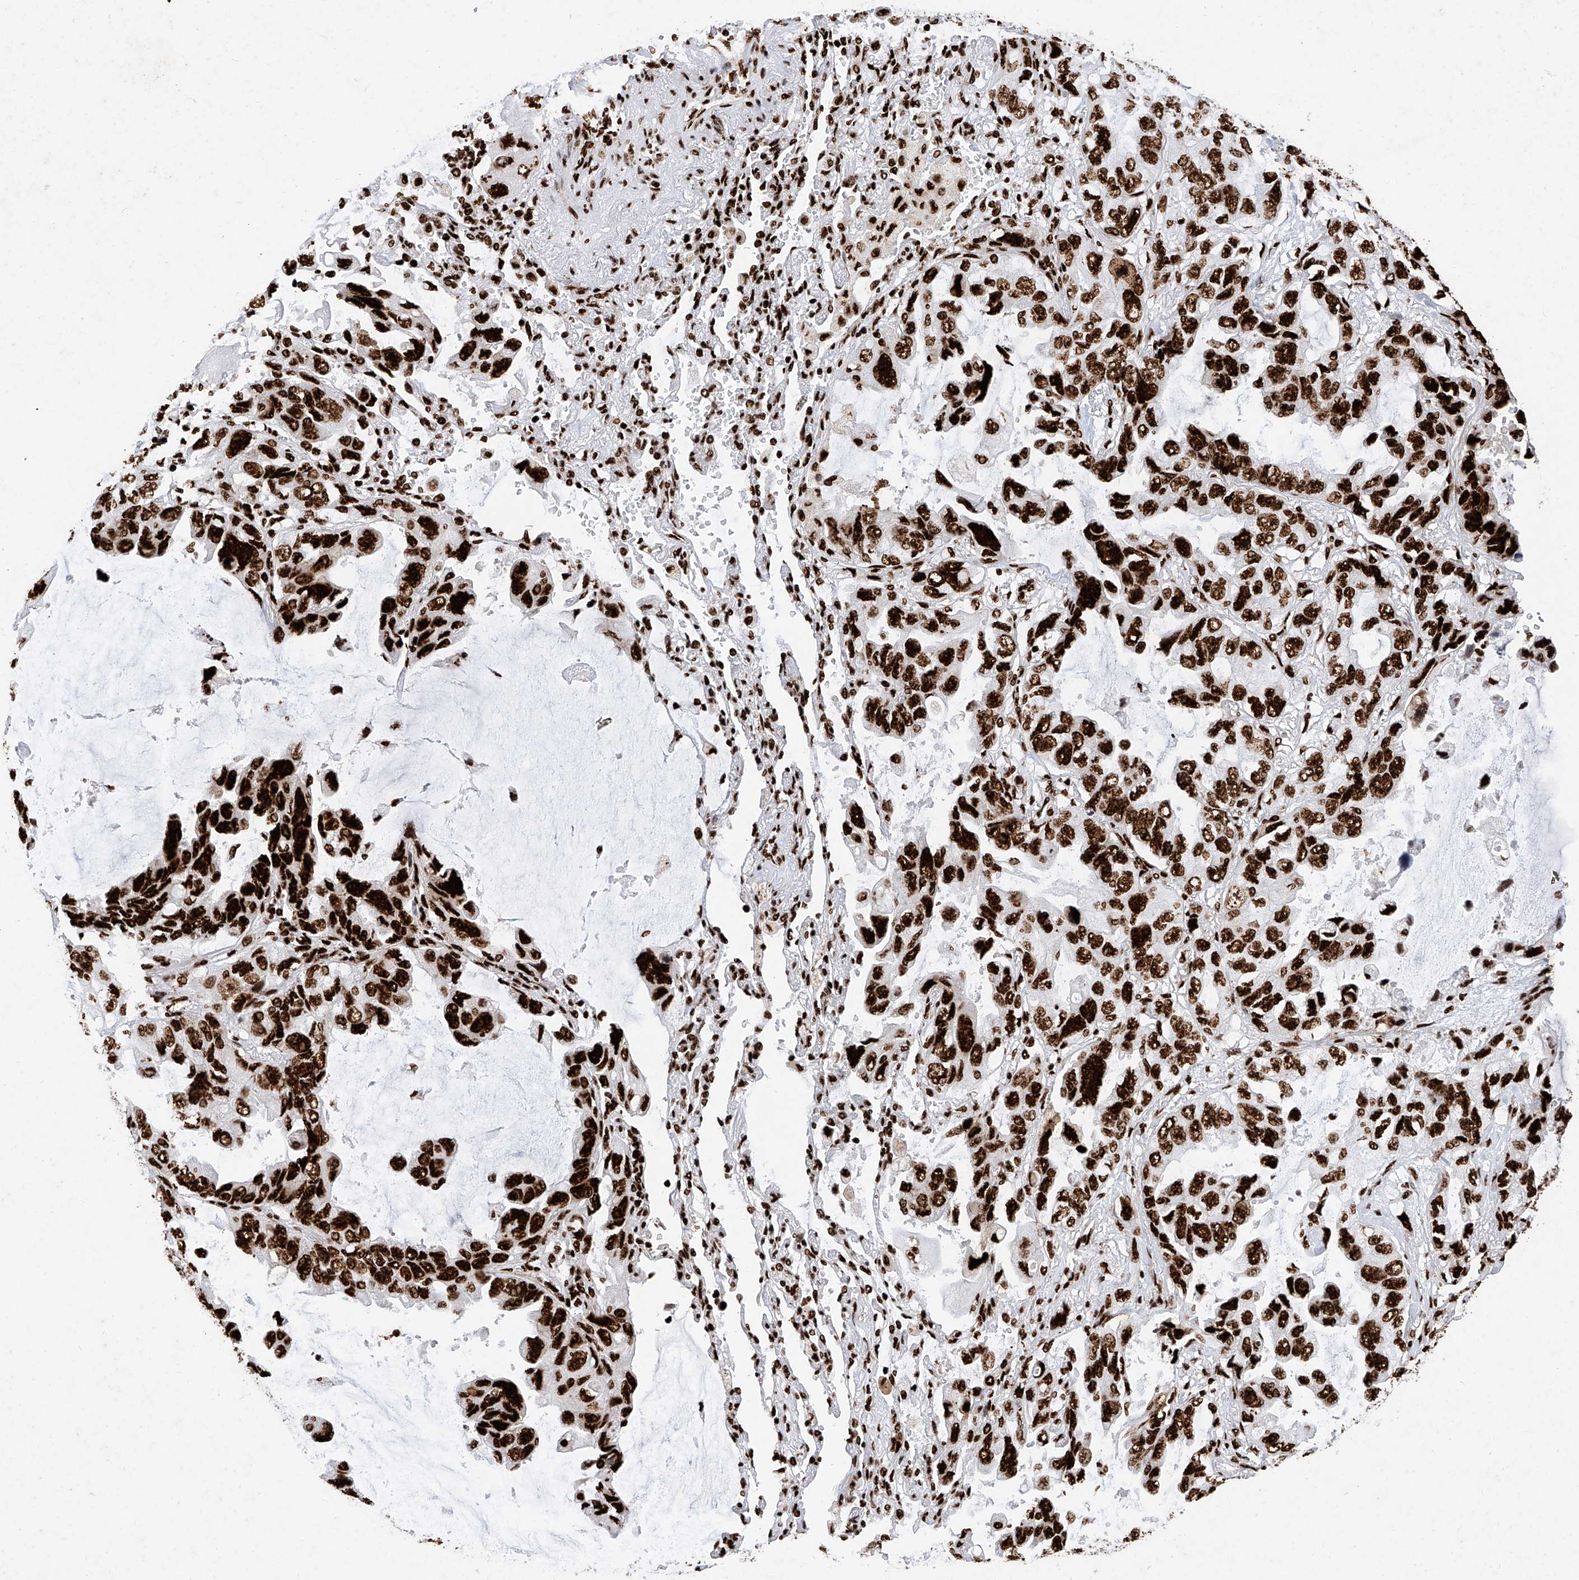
{"staining": {"intensity": "strong", "quantity": ">75%", "location": "nuclear"}, "tissue": "lung cancer", "cell_type": "Tumor cells", "image_type": "cancer", "snomed": [{"axis": "morphology", "description": "Squamous cell carcinoma, NOS"}, {"axis": "topography", "description": "Lung"}], "caption": "Brown immunohistochemical staining in human lung cancer reveals strong nuclear staining in approximately >75% of tumor cells. (DAB (3,3'-diaminobenzidine) IHC with brightfield microscopy, high magnification).", "gene": "SRSF6", "patient": {"sex": "female", "age": 73}}